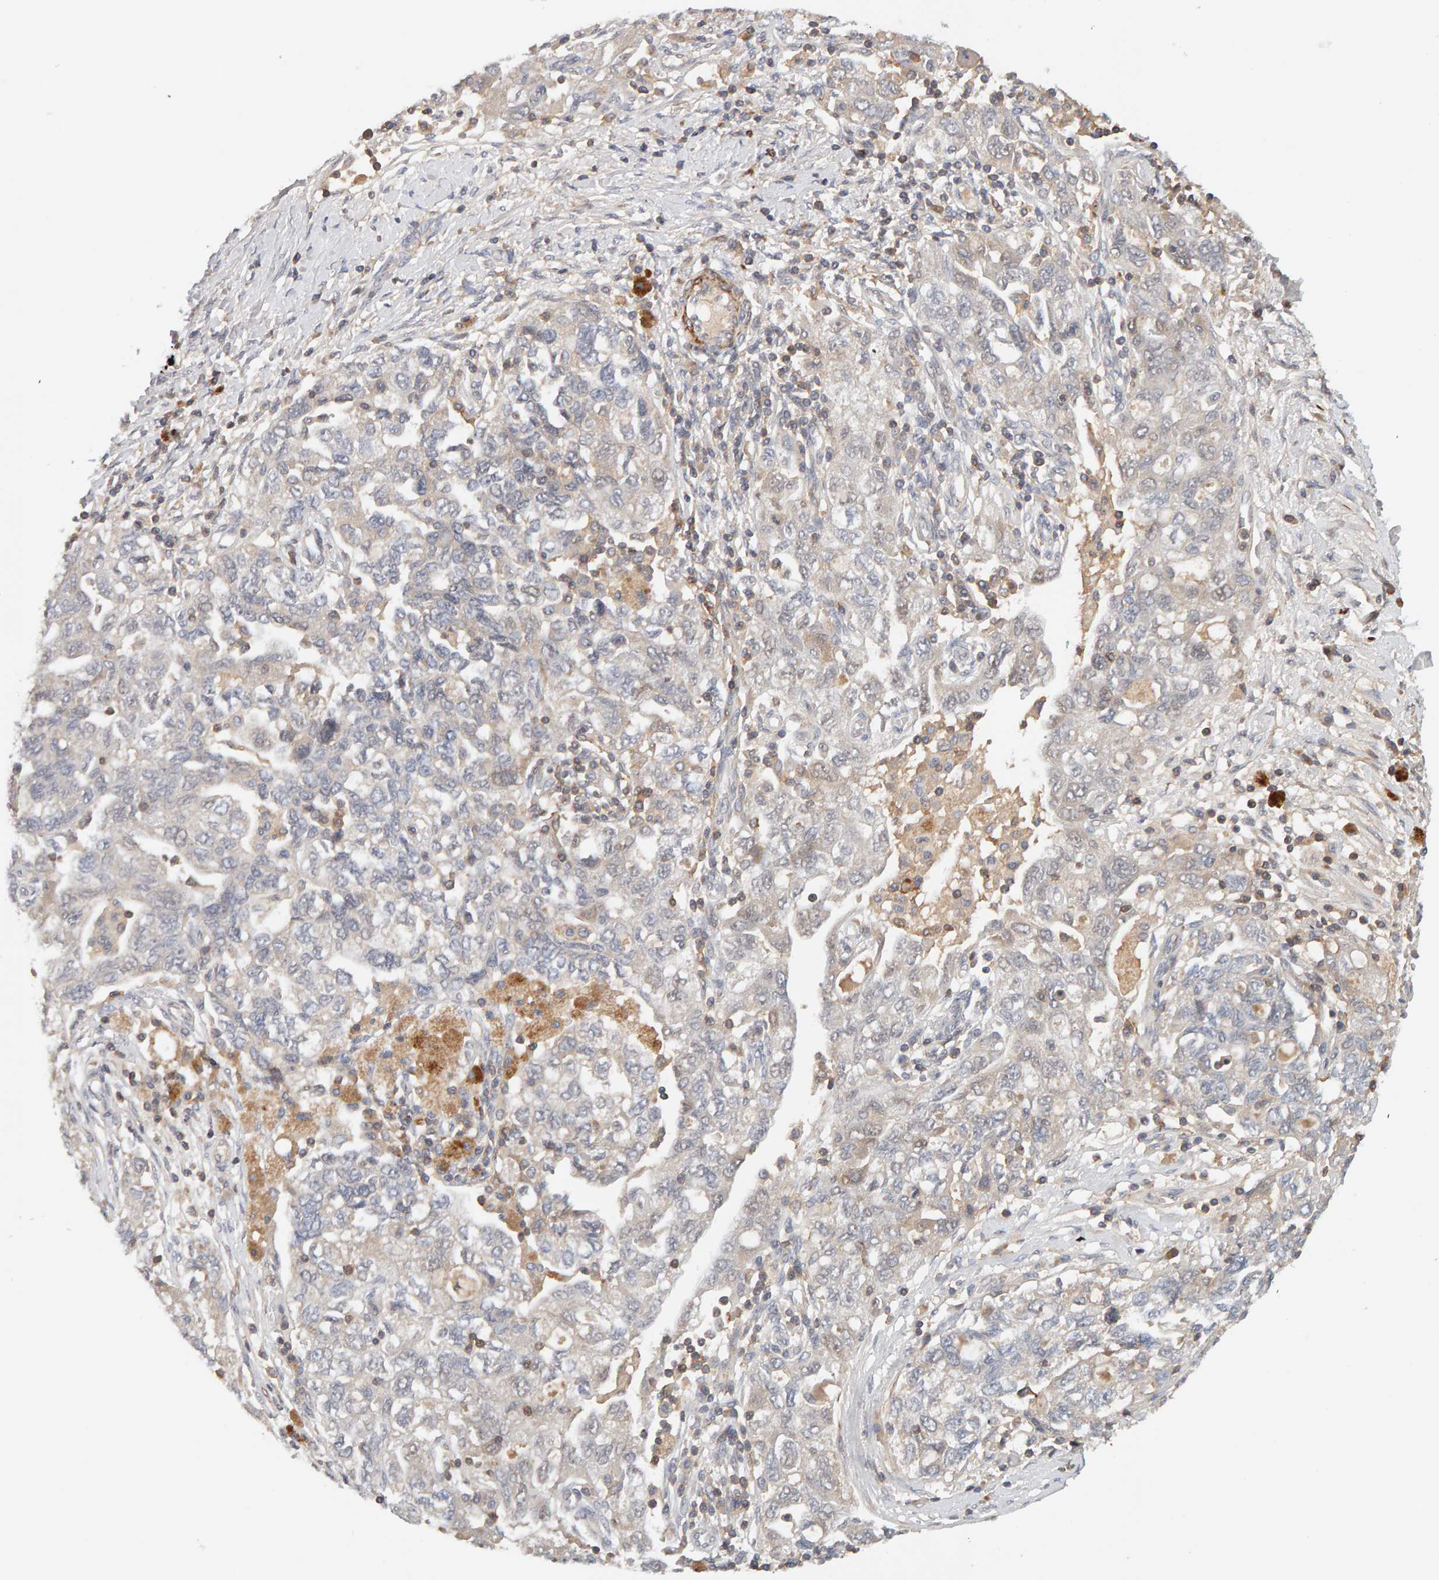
{"staining": {"intensity": "weak", "quantity": "25%-75%", "location": "cytoplasmic/membranous"}, "tissue": "ovarian cancer", "cell_type": "Tumor cells", "image_type": "cancer", "snomed": [{"axis": "morphology", "description": "Carcinoma, NOS"}, {"axis": "morphology", "description": "Cystadenocarcinoma, serous, NOS"}, {"axis": "topography", "description": "Ovary"}], "caption": "Ovarian serous cystadenocarcinoma stained with immunohistochemistry (IHC) displays weak cytoplasmic/membranous expression in approximately 25%-75% of tumor cells.", "gene": "NUDCD1", "patient": {"sex": "female", "age": 69}}